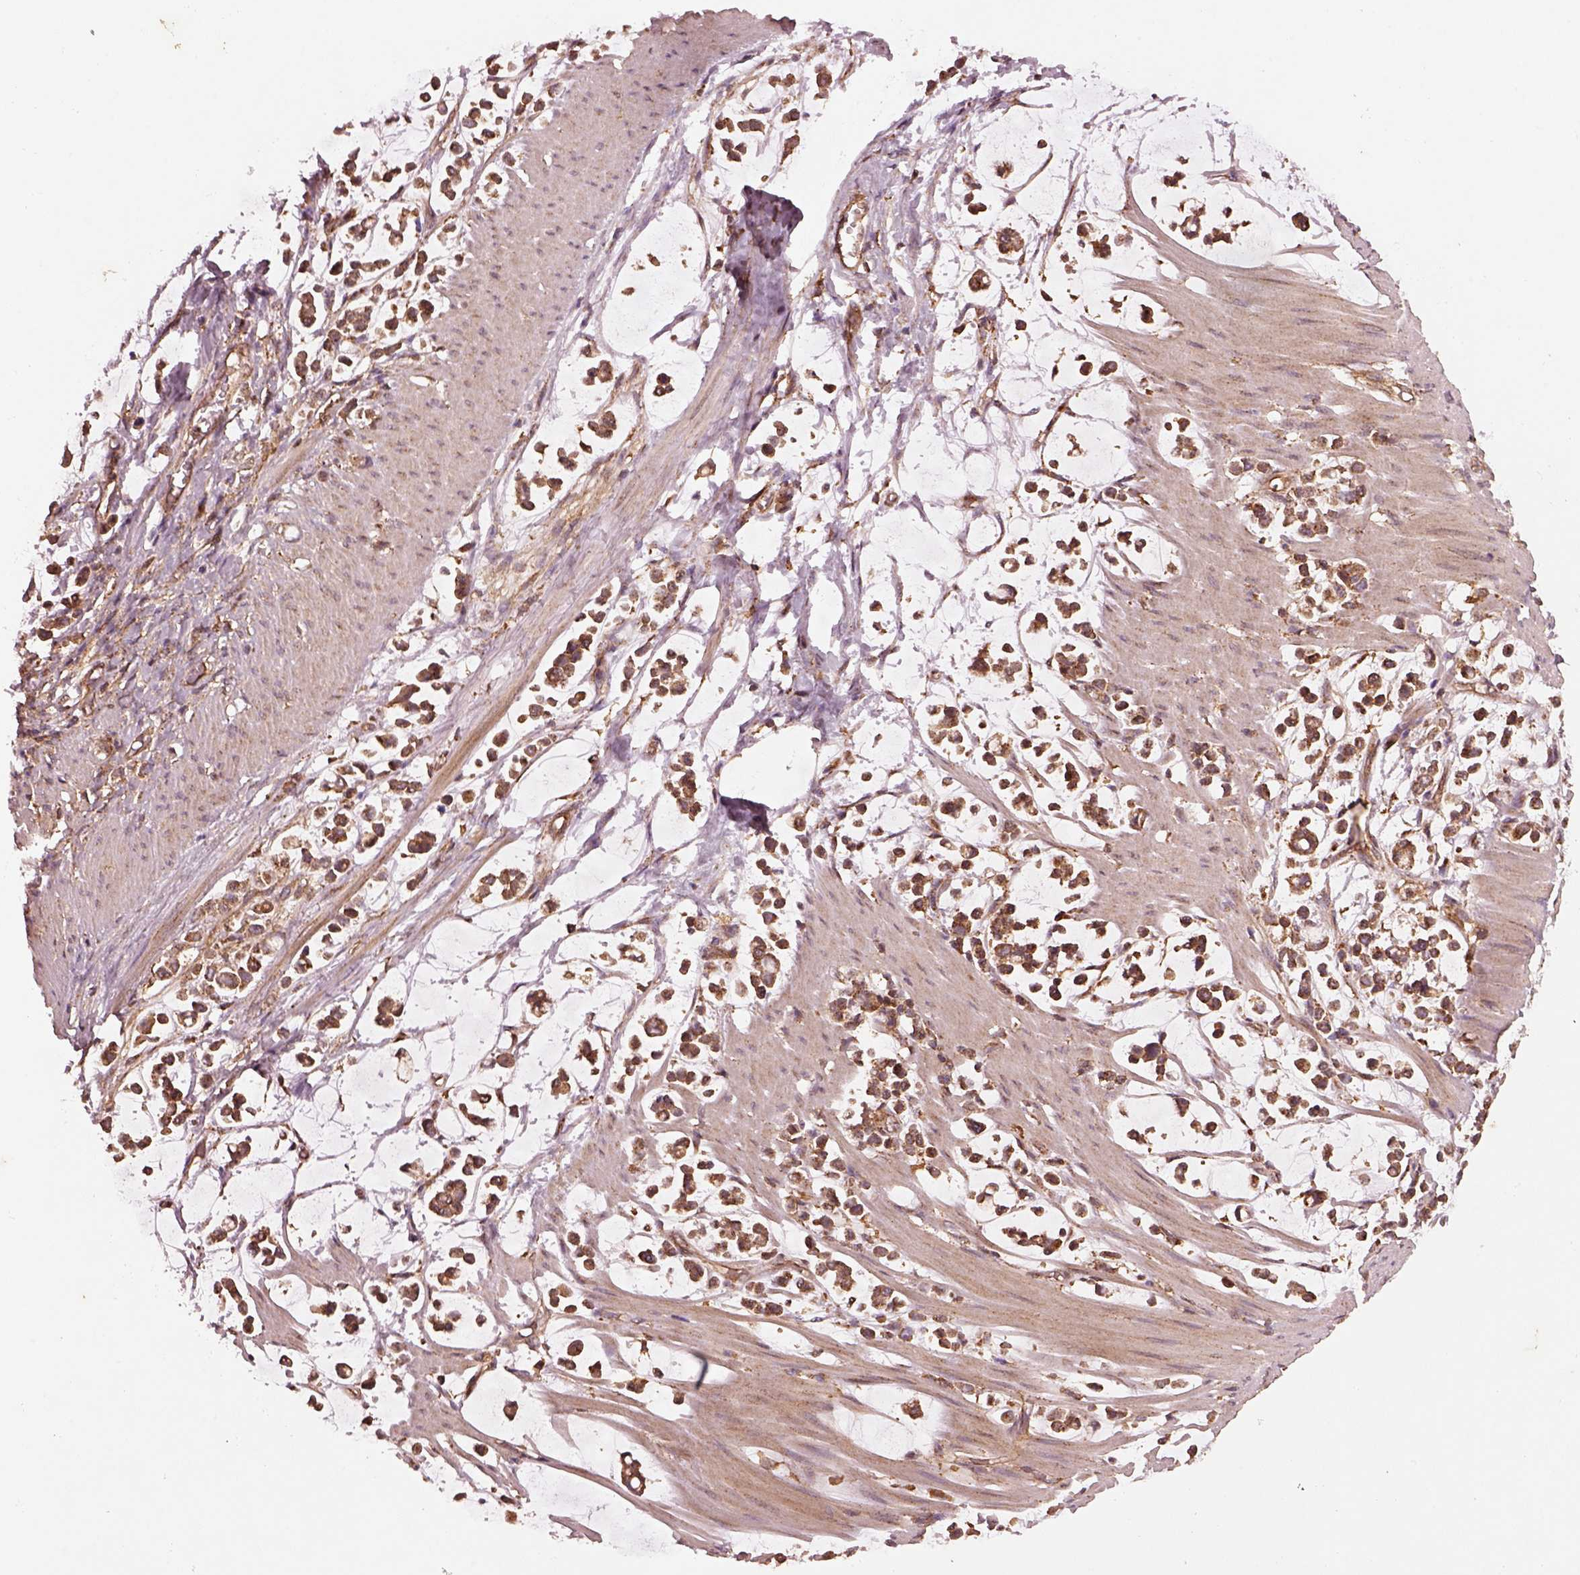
{"staining": {"intensity": "moderate", "quantity": ">75%", "location": "cytoplasmic/membranous"}, "tissue": "stomach cancer", "cell_type": "Tumor cells", "image_type": "cancer", "snomed": [{"axis": "morphology", "description": "Adenocarcinoma, NOS"}, {"axis": "topography", "description": "Stomach"}], "caption": "Immunohistochemical staining of human adenocarcinoma (stomach) demonstrates medium levels of moderate cytoplasmic/membranous expression in about >75% of tumor cells.", "gene": "WASHC2A", "patient": {"sex": "male", "age": 82}}